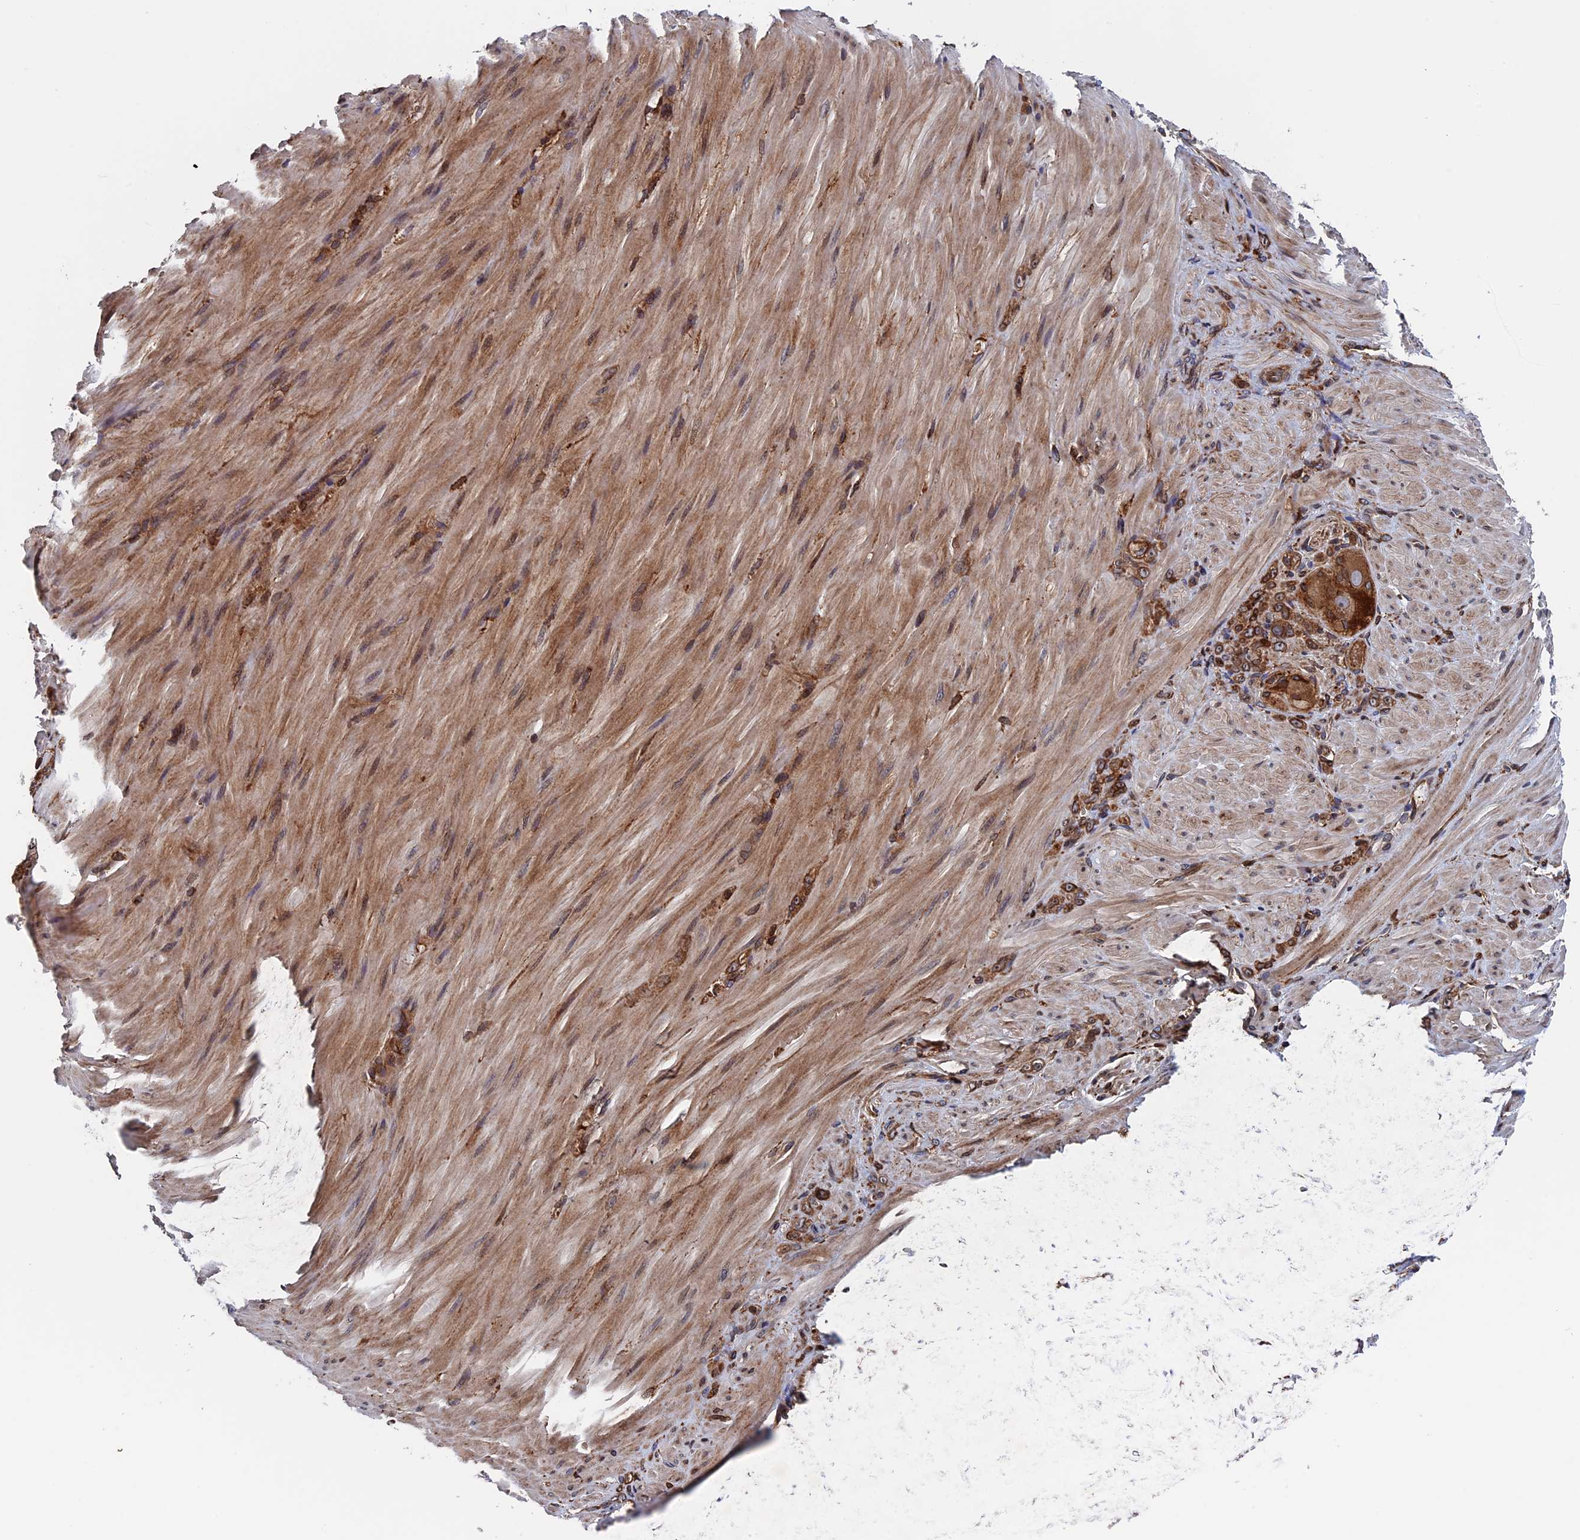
{"staining": {"intensity": "strong", "quantity": ">75%", "location": "cytoplasmic/membranous"}, "tissue": "stomach cancer", "cell_type": "Tumor cells", "image_type": "cancer", "snomed": [{"axis": "morphology", "description": "Normal tissue, NOS"}, {"axis": "morphology", "description": "Adenocarcinoma, NOS"}, {"axis": "topography", "description": "Stomach"}], "caption": "Immunohistochemical staining of adenocarcinoma (stomach) demonstrates strong cytoplasmic/membranous protein staining in approximately >75% of tumor cells. The staining was performed using DAB, with brown indicating positive protein expression. Nuclei are stained blue with hematoxylin.", "gene": "RPUSD1", "patient": {"sex": "male", "age": 82}}